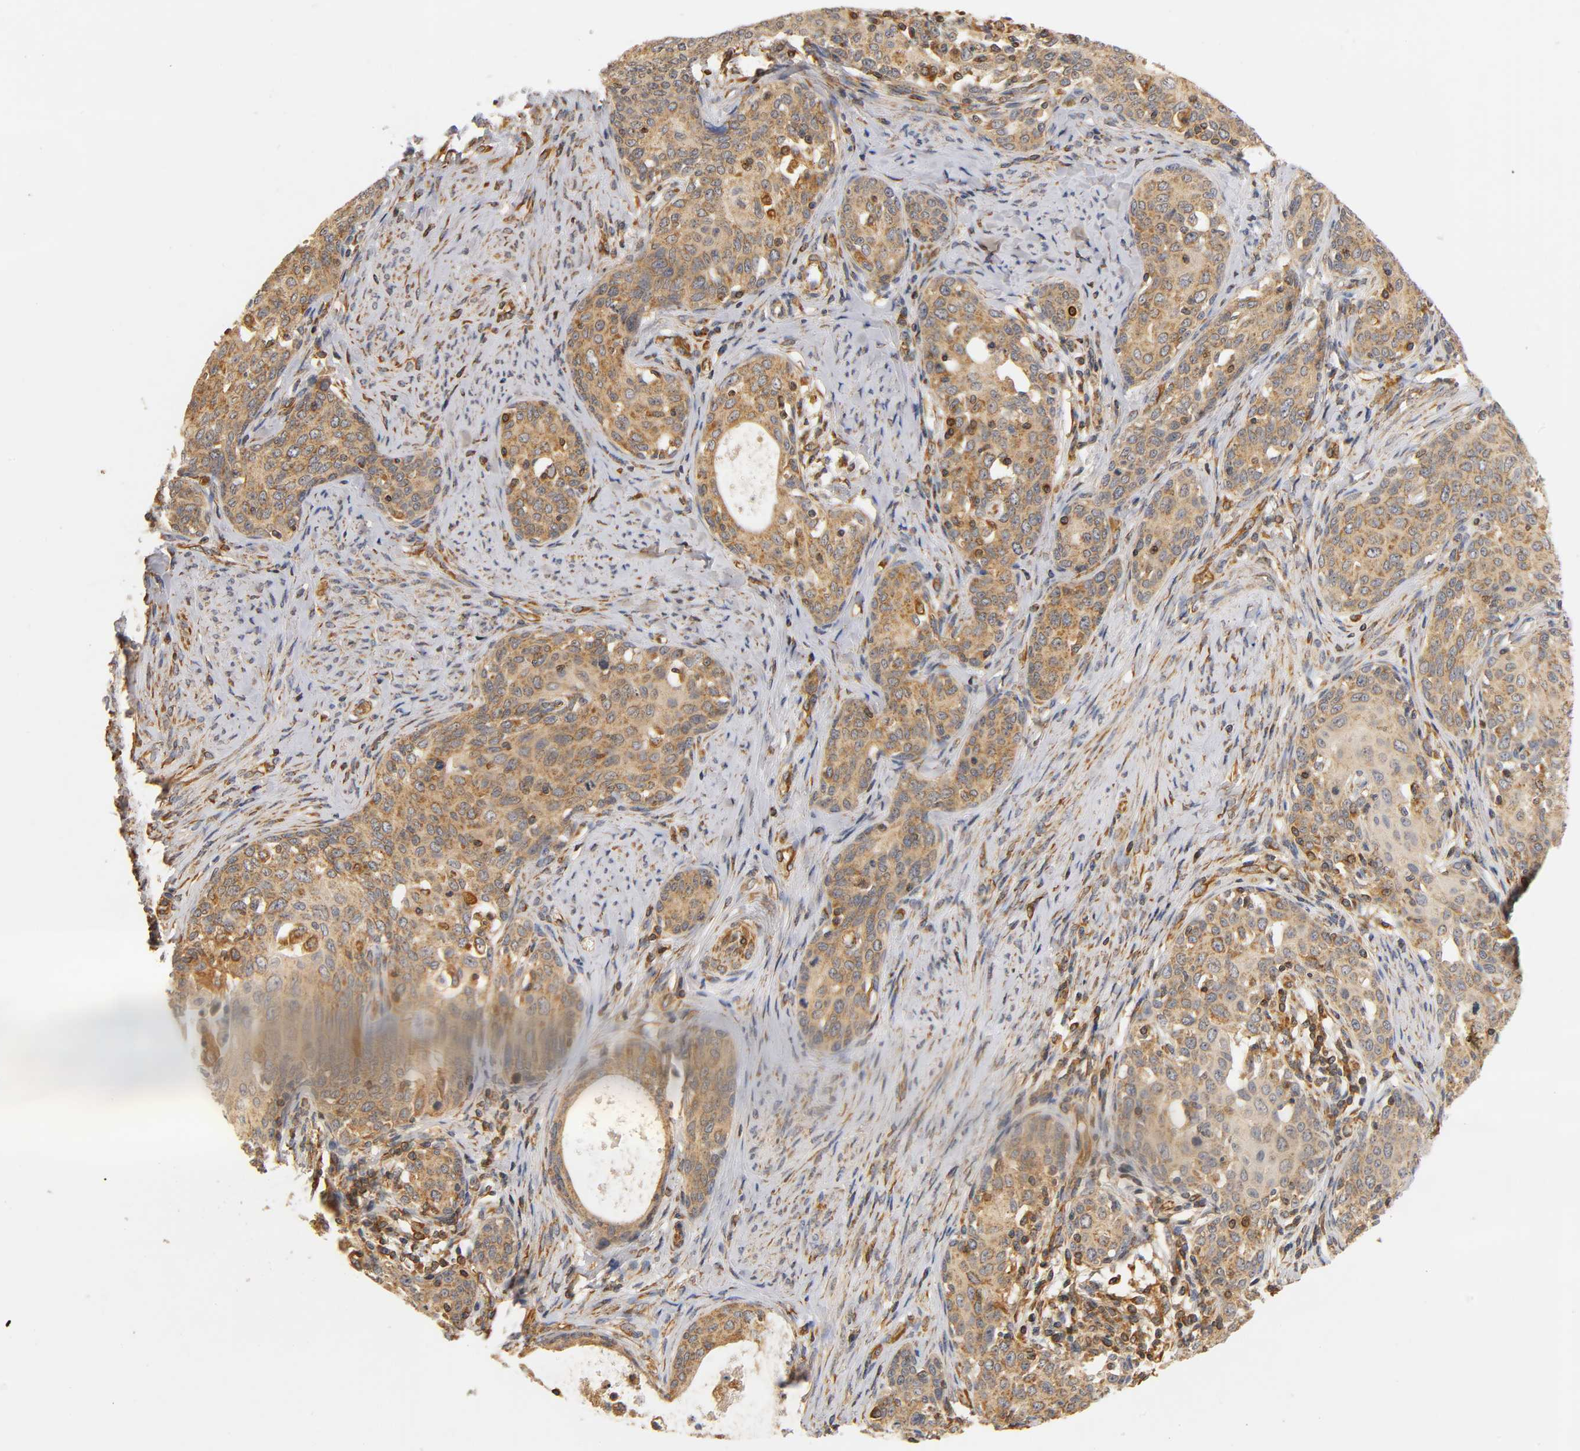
{"staining": {"intensity": "moderate", "quantity": ">75%", "location": "cytoplasmic/membranous"}, "tissue": "cervical cancer", "cell_type": "Tumor cells", "image_type": "cancer", "snomed": [{"axis": "morphology", "description": "Squamous cell carcinoma, NOS"}, {"axis": "morphology", "description": "Adenocarcinoma, NOS"}, {"axis": "topography", "description": "Cervix"}], "caption": "Cervical adenocarcinoma stained with immunohistochemistry (IHC) demonstrates moderate cytoplasmic/membranous expression in about >75% of tumor cells.", "gene": "SCAP", "patient": {"sex": "female", "age": 52}}